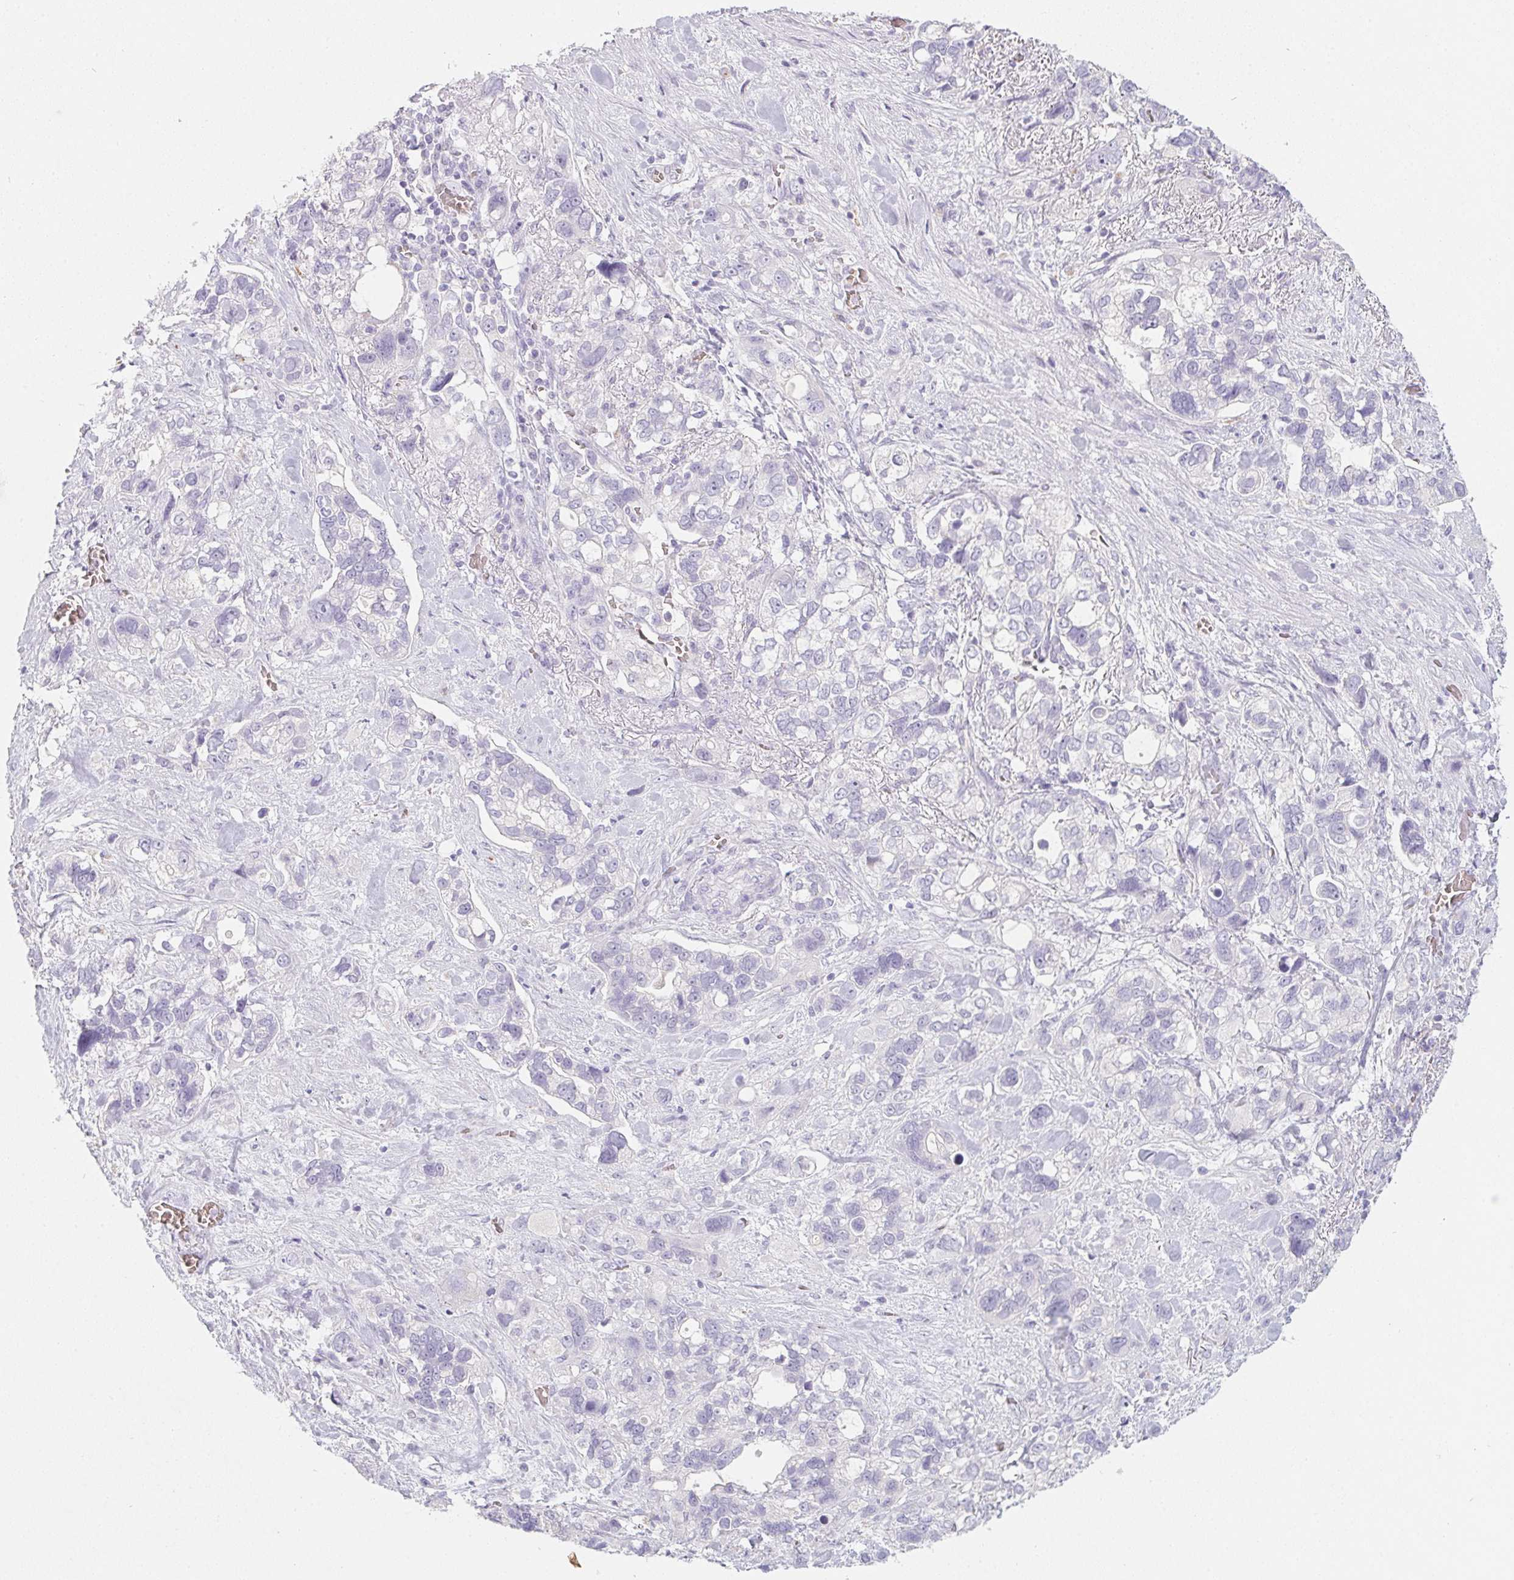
{"staining": {"intensity": "negative", "quantity": "none", "location": "none"}, "tissue": "stomach cancer", "cell_type": "Tumor cells", "image_type": "cancer", "snomed": [{"axis": "morphology", "description": "Adenocarcinoma, NOS"}, {"axis": "topography", "description": "Stomach, upper"}], "caption": "IHC histopathology image of neoplastic tissue: human adenocarcinoma (stomach) stained with DAB displays no significant protein staining in tumor cells.", "gene": "DCD", "patient": {"sex": "female", "age": 81}}